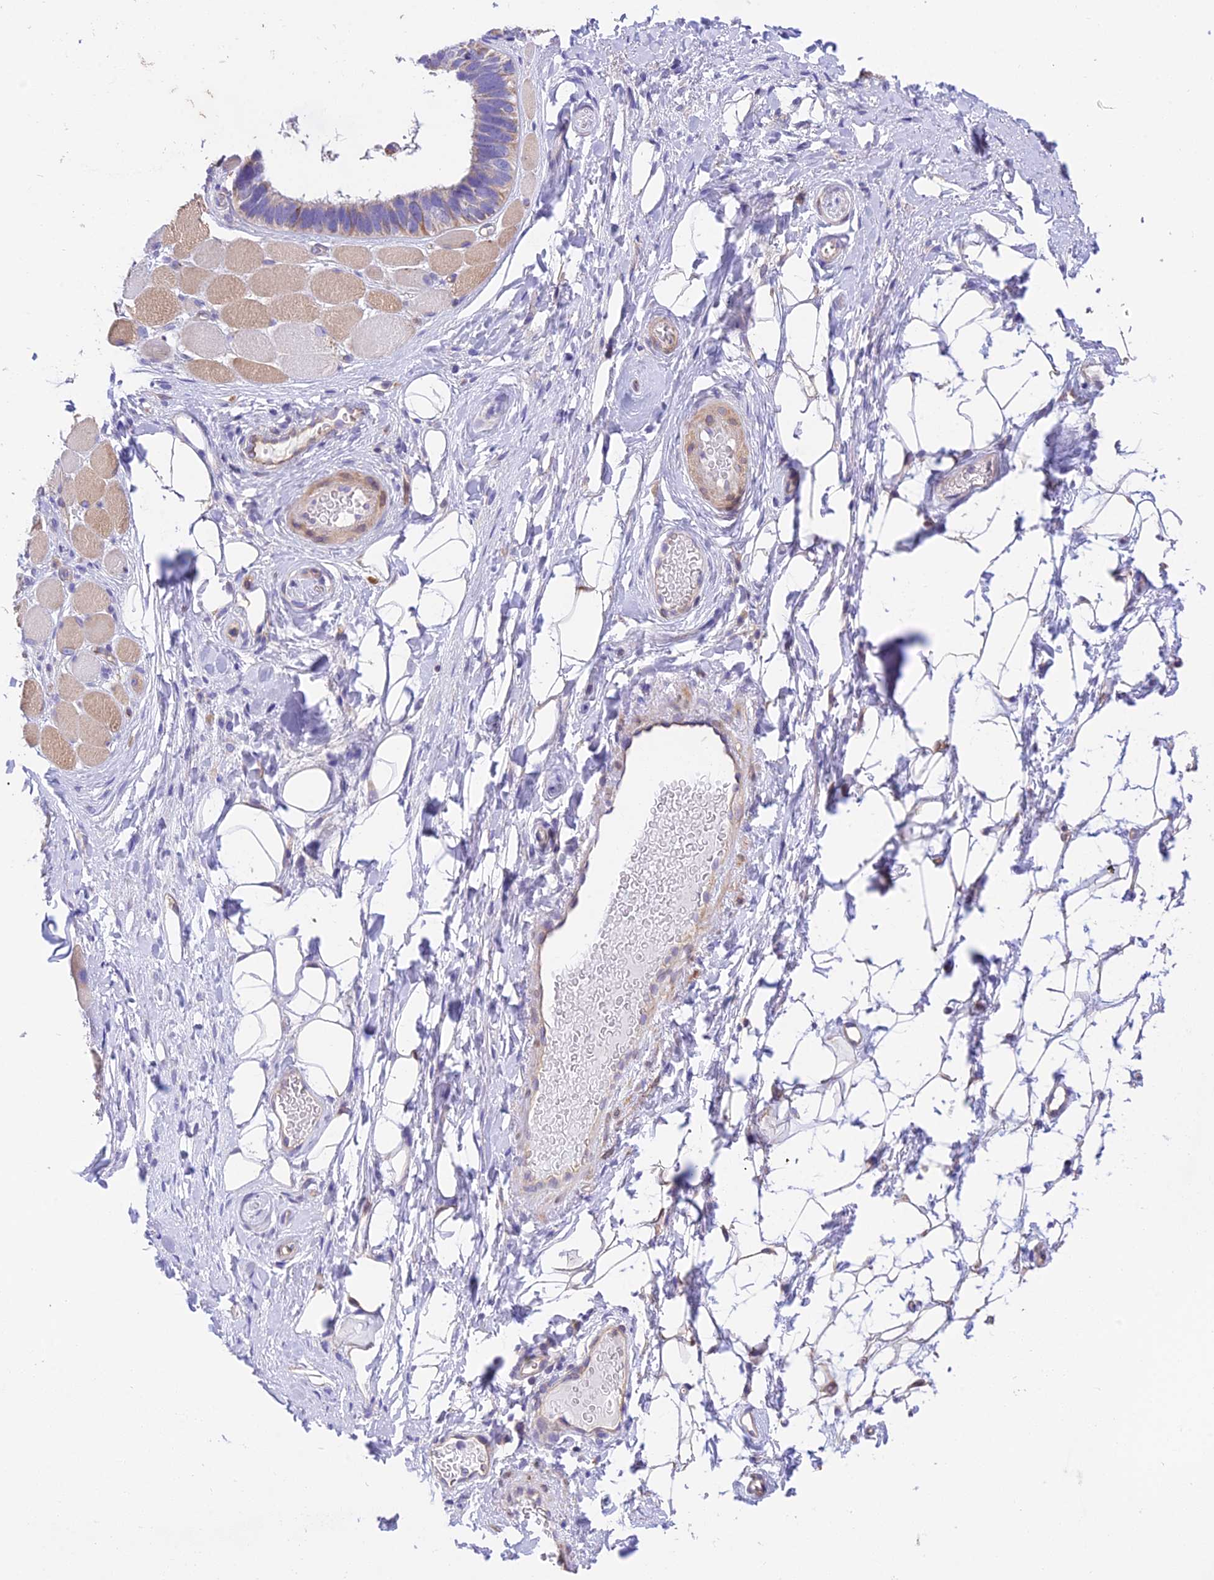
{"staining": {"intensity": "moderate", "quantity": "25%-75%", "location": "cytoplasmic/membranous"}, "tissue": "skin cancer", "cell_type": "Tumor cells", "image_type": "cancer", "snomed": [{"axis": "morphology", "description": "Basal cell carcinoma"}, {"axis": "topography", "description": "Skin"}], "caption": "Immunohistochemistry of skin cancer reveals medium levels of moderate cytoplasmic/membranous expression in approximately 25%-75% of tumor cells.", "gene": "TRIM43B", "patient": {"sex": "male", "age": 62}}